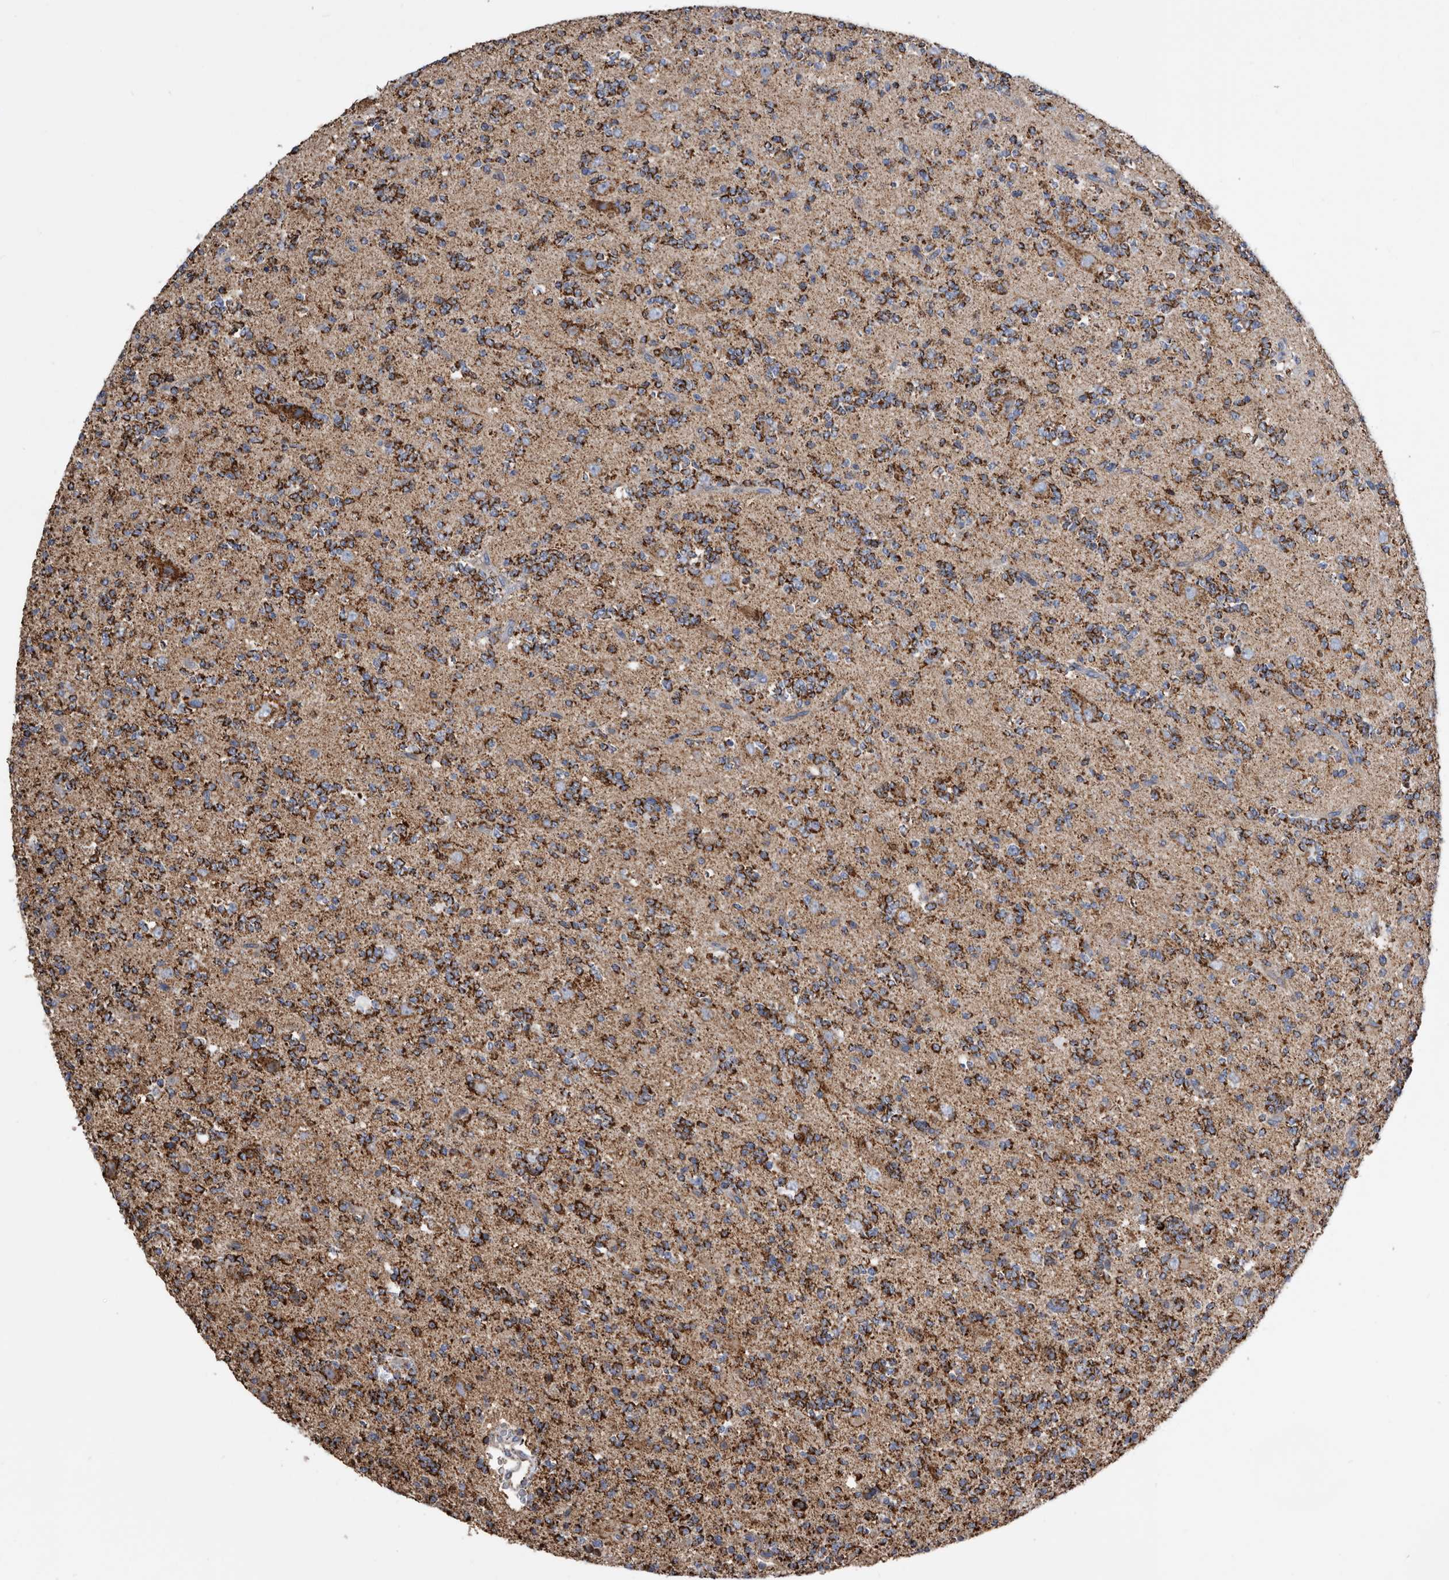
{"staining": {"intensity": "strong", "quantity": ">75%", "location": "cytoplasmic/membranous"}, "tissue": "glioma", "cell_type": "Tumor cells", "image_type": "cancer", "snomed": [{"axis": "morphology", "description": "Glioma, malignant, High grade"}, {"axis": "topography", "description": "Brain"}], "caption": "Human malignant glioma (high-grade) stained with a protein marker exhibits strong staining in tumor cells.", "gene": "WFDC1", "patient": {"sex": "female", "age": 62}}